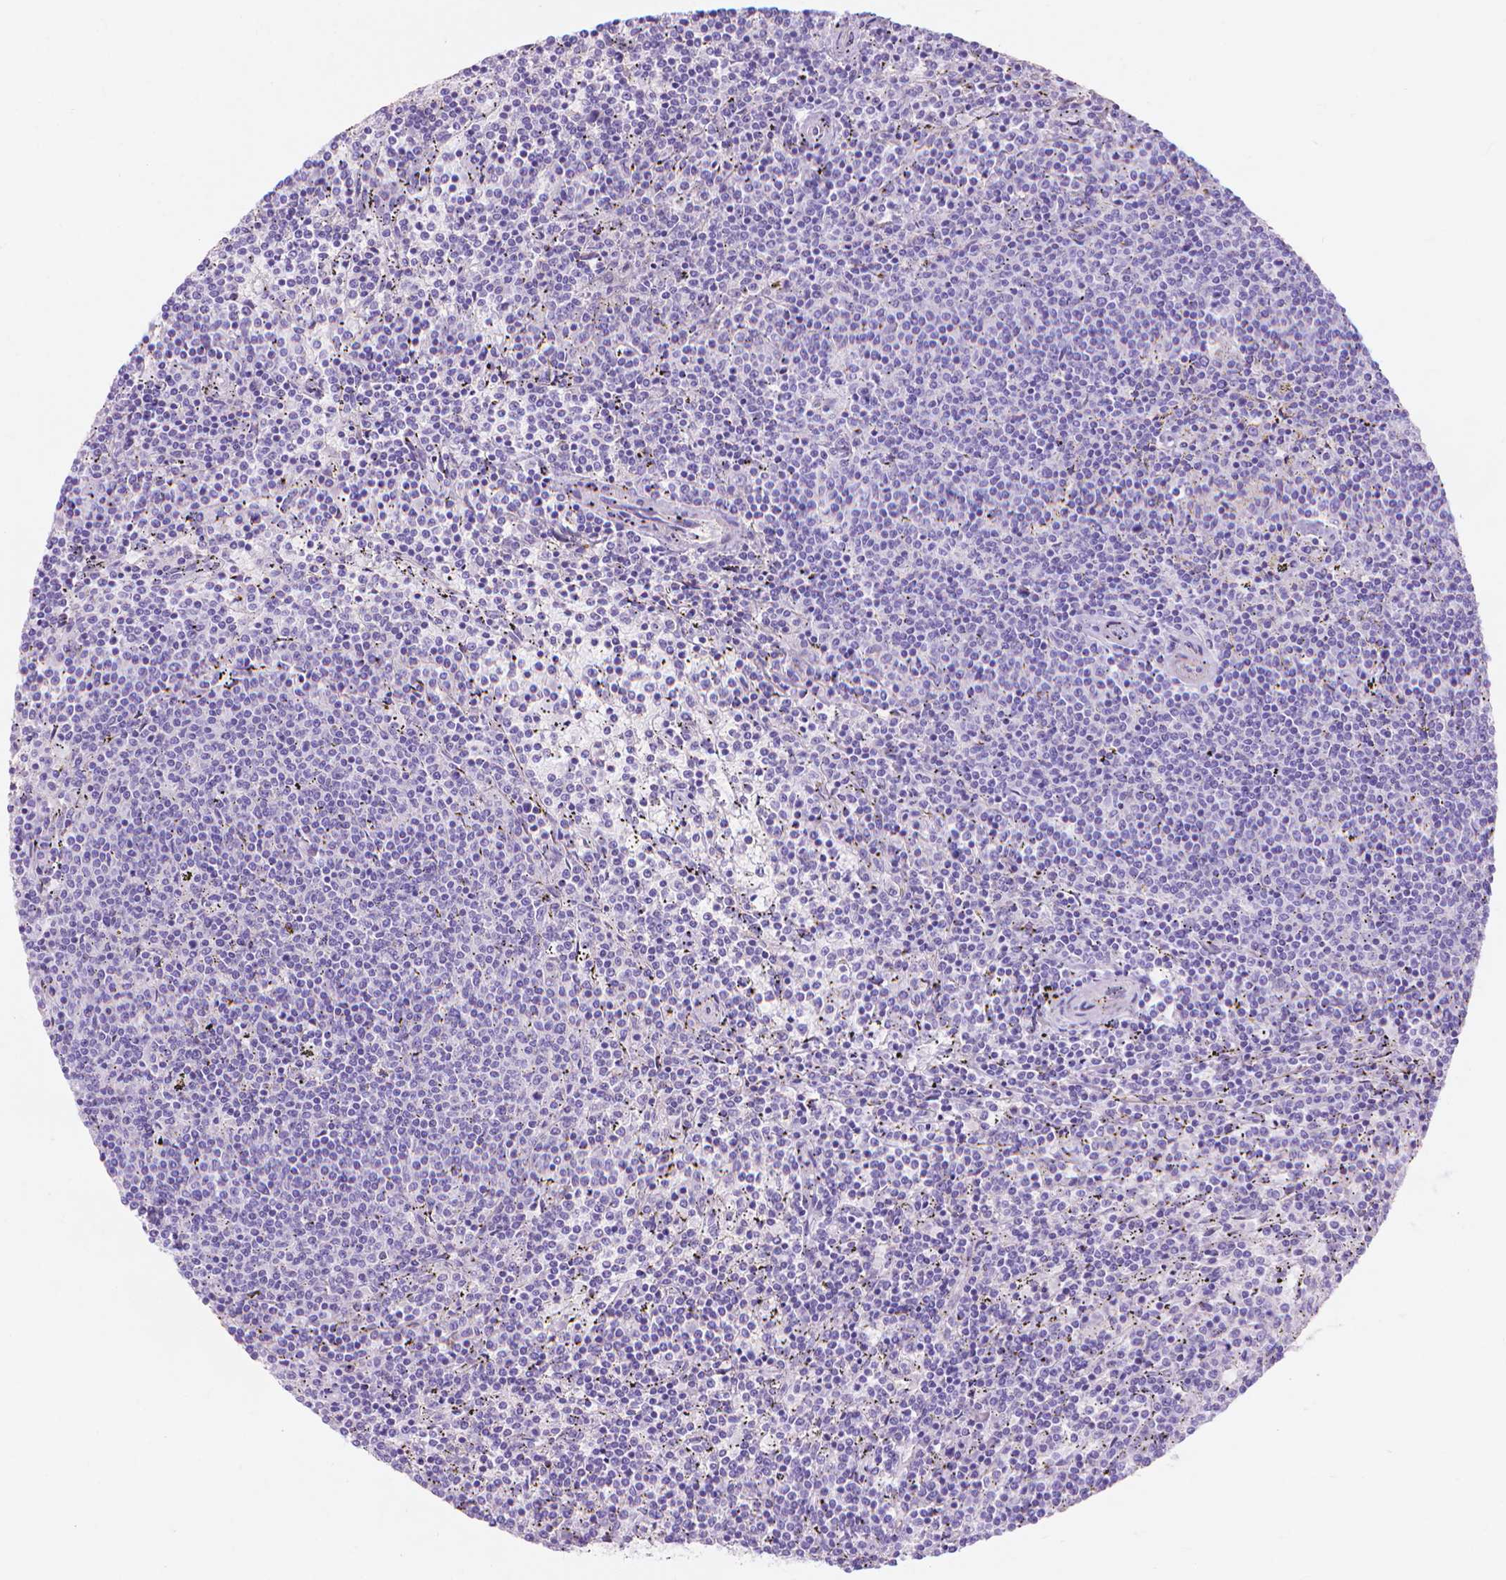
{"staining": {"intensity": "negative", "quantity": "none", "location": "none"}, "tissue": "lymphoma", "cell_type": "Tumor cells", "image_type": "cancer", "snomed": [{"axis": "morphology", "description": "Malignant lymphoma, non-Hodgkin's type, Low grade"}, {"axis": "topography", "description": "Spleen"}], "caption": "There is no significant staining in tumor cells of low-grade malignant lymphoma, non-Hodgkin's type. (DAB (3,3'-diaminobenzidine) immunohistochemistry (IHC) visualized using brightfield microscopy, high magnification).", "gene": "MBLAC1", "patient": {"sex": "female", "age": 50}}